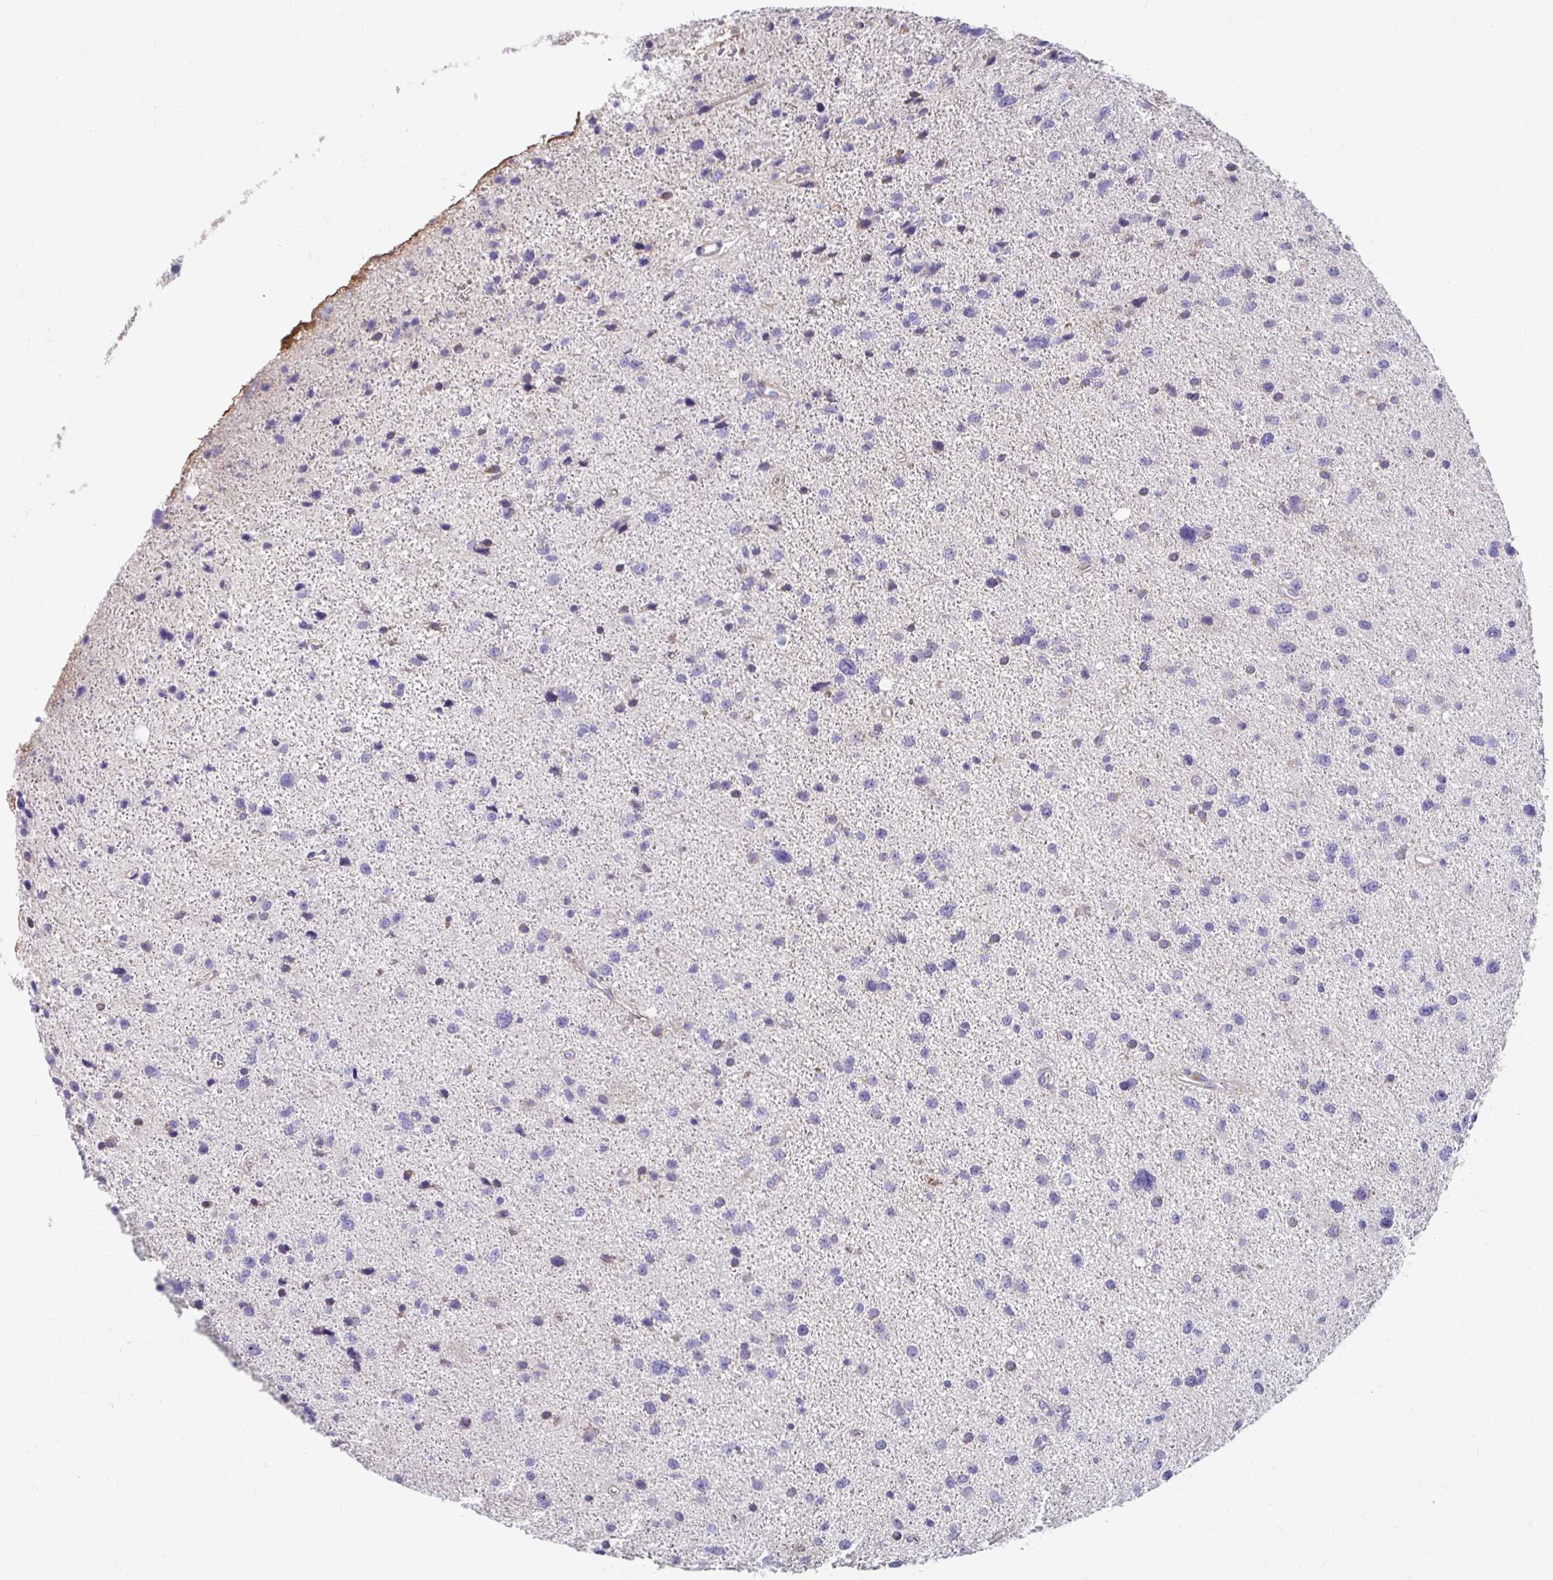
{"staining": {"intensity": "negative", "quantity": "none", "location": "none"}, "tissue": "glioma", "cell_type": "Tumor cells", "image_type": "cancer", "snomed": [{"axis": "morphology", "description": "Glioma, malignant, Low grade"}, {"axis": "topography", "description": "Brain"}], "caption": "Low-grade glioma (malignant) stained for a protein using immunohistochemistry (IHC) shows no expression tumor cells.", "gene": "AKAP6", "patient": {"sex": "female", "age": 55}}